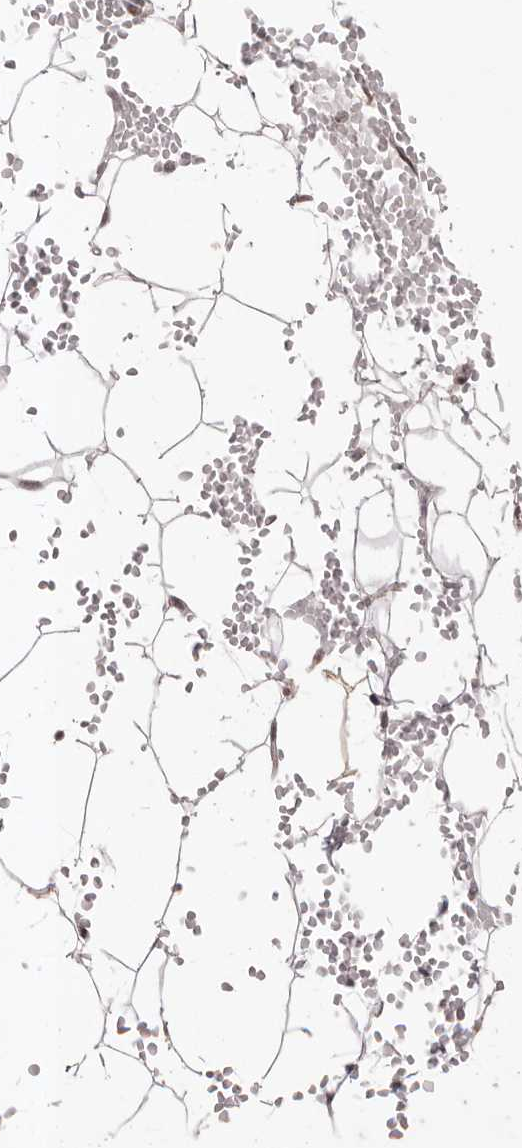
{"staining": {"intensity": "moderate", "quantity": ">75%", "location": "cytoplasmic/membranous"}, "tissue": "adipose tissue", "cell_type": "Adipocytes", "image_type": "normal", "snomed": [{"axis": "morphology", "description": "Normal tissue, NOS"}, {"axis": "topography", "description": "Breast"}], "caption": "About >75% of adipocytes in benign adipose tissue exhibit moderate cytoplasmic/membranous protein expression as visualized by brown immunohistochemical staining.", "gene": "RPS6KA5", "patient": {"sex": "female", "age": 23}}